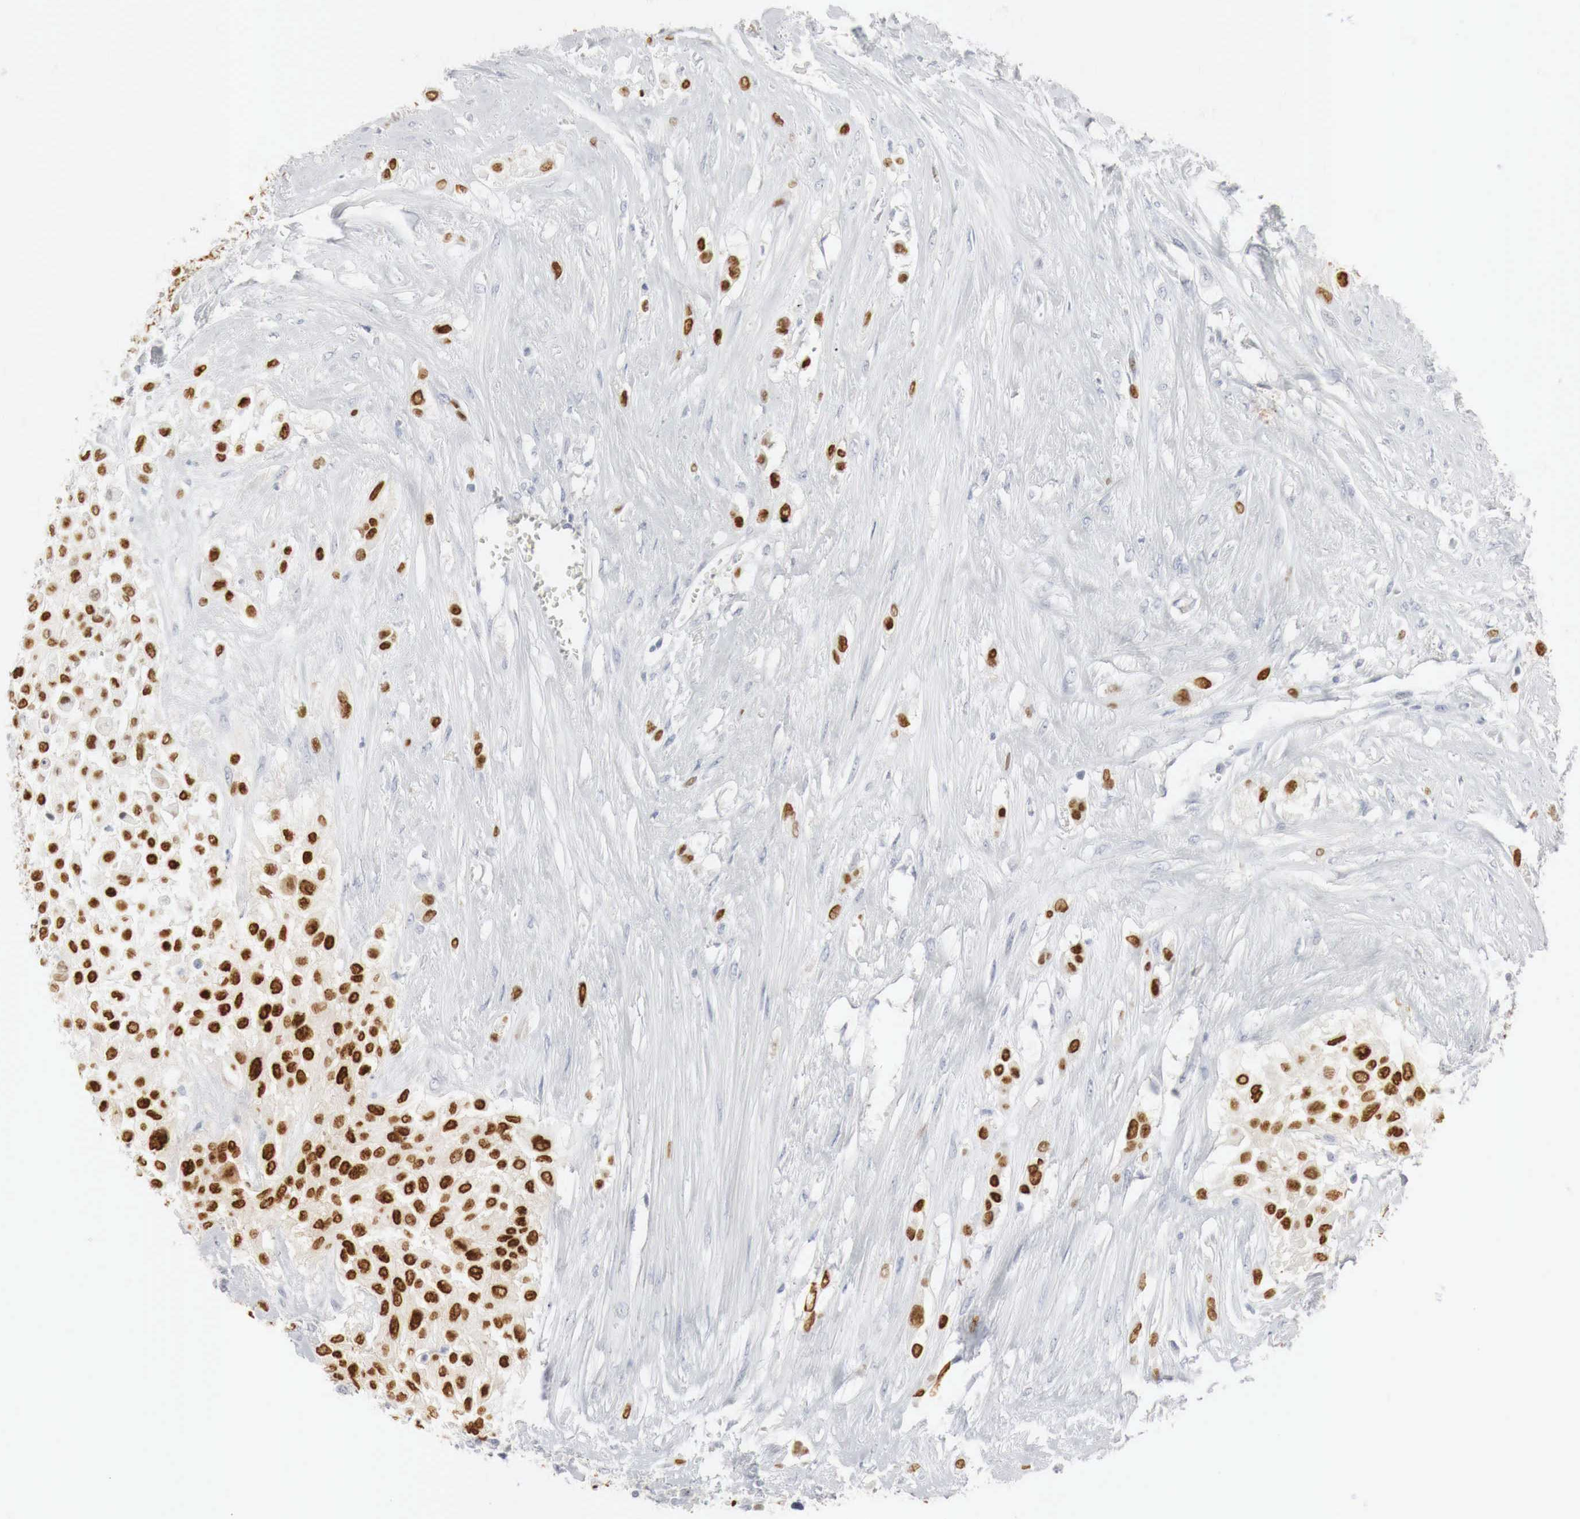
{"staining": {"intensity": "strong", "quantity": ">75%", "location": "nuclear"}, "tissue": "urothelial cancer", "cell_type": "Tumor cells", "image_type": "cancer", "snomed": [{"axis": "morphology", "description": "Urothelial carcinoma, High grade"}, {"axis": "topography", "description": "Urinary bladder"}], "caption": "Immunohistochemical staining of urothelial cancer displays high levels of strong nuclear staining in approximately >75% of tumor cells.", "gene": "TP63", "patient": {"sex": "male", "age": 57}}